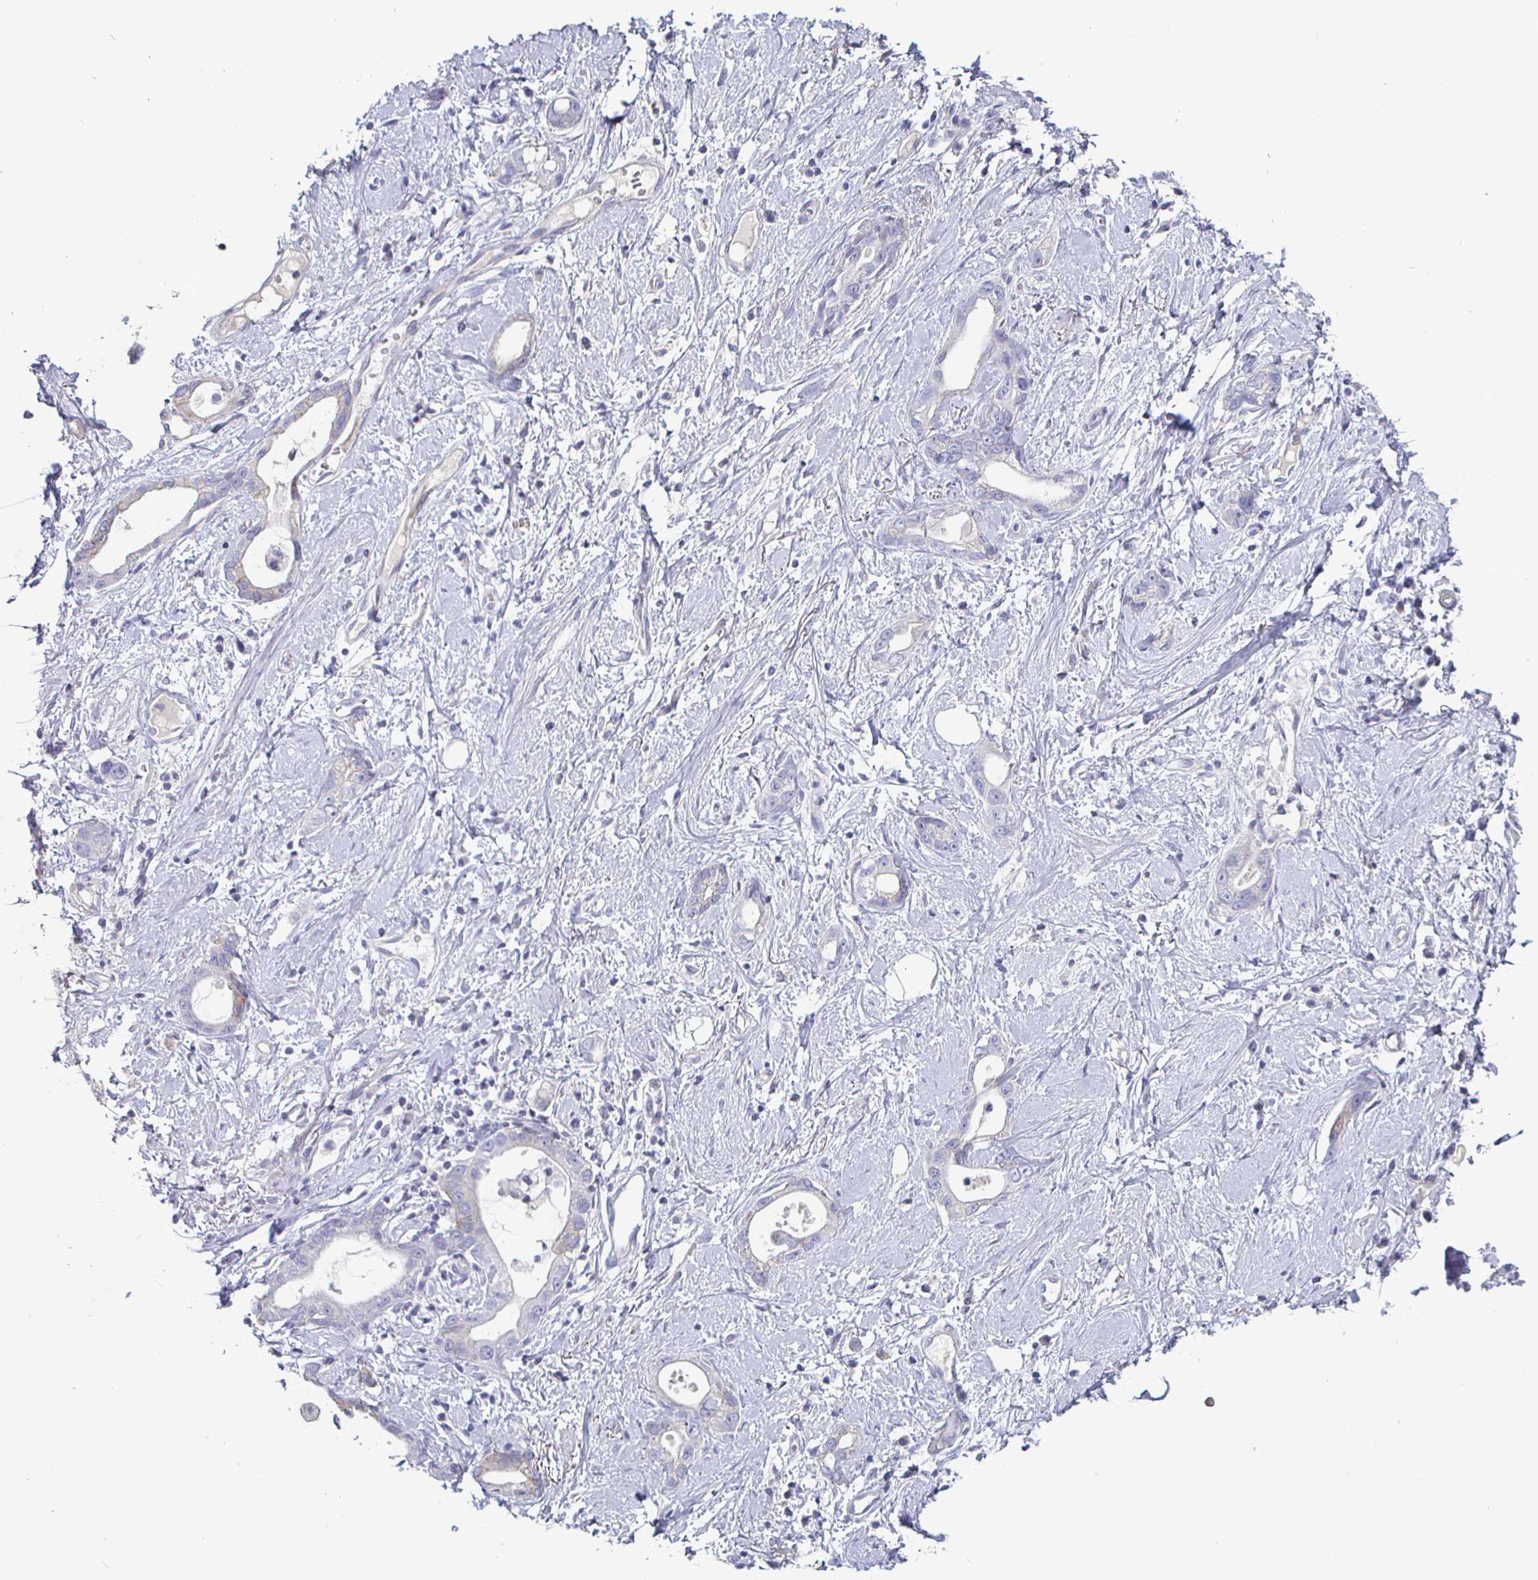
{"staining": {"intensity": "negative", "quantity": "none", "location": "none"}, "tissue": "stomach cancer", "cell_type": "Tumor cells", "image_type": "cancer", "snomed": [{"axis": "morphology", "description": "Adenocarcinoma, NOS"}, {"axis": "topography", "description": "Stomach"}], "caption": "IHC photomicrograph of human stomach adenocarcinoma stained for a protein (brown), which shows no staining in tumor cells.", "gene": "ENPP1", "patient": {"sex": "male", "age": 55}}